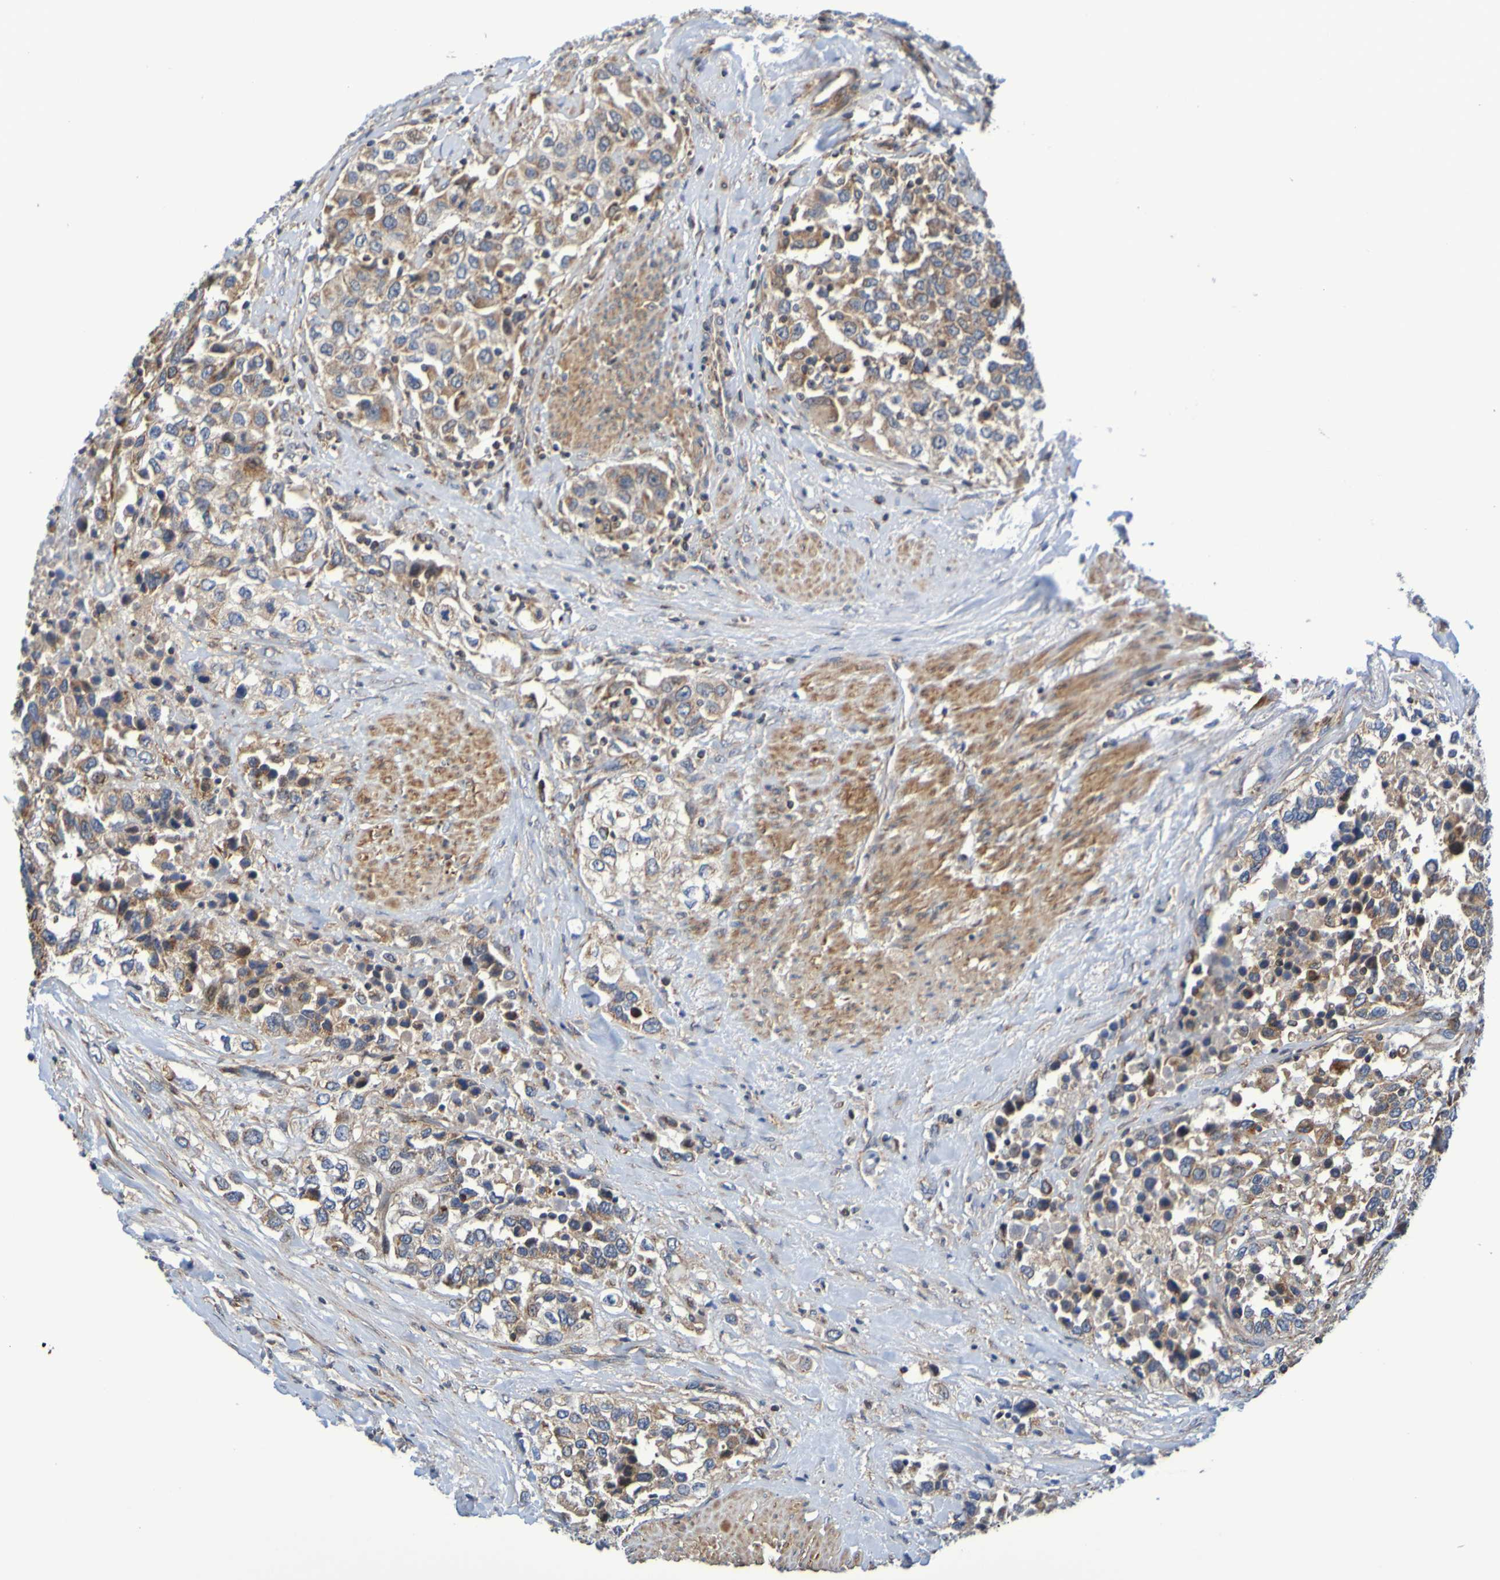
{"staining": {"intensity": "moderate", "quantity": ">75%", "location": "cytoplasmic/membranous"}, "tissue": "urothelial cancer", "cell_type": "Tumor cells", "image_type": "cancer", "snomed": [{"axis": "morphology", "description": "Urothelial carcinoma, High grade"}, {"axis": "topography", "description": "Urinary bladder"}], "caption": "There is medium levels of moderate cytoplasmic/membranous positivity in tumor cells of high-grade urothelial carcinoma, as demonstrated by immunohistochemical staining (brown color).", "gene": "CCDC51", "patient": {"sex": "female", "age": 80}}